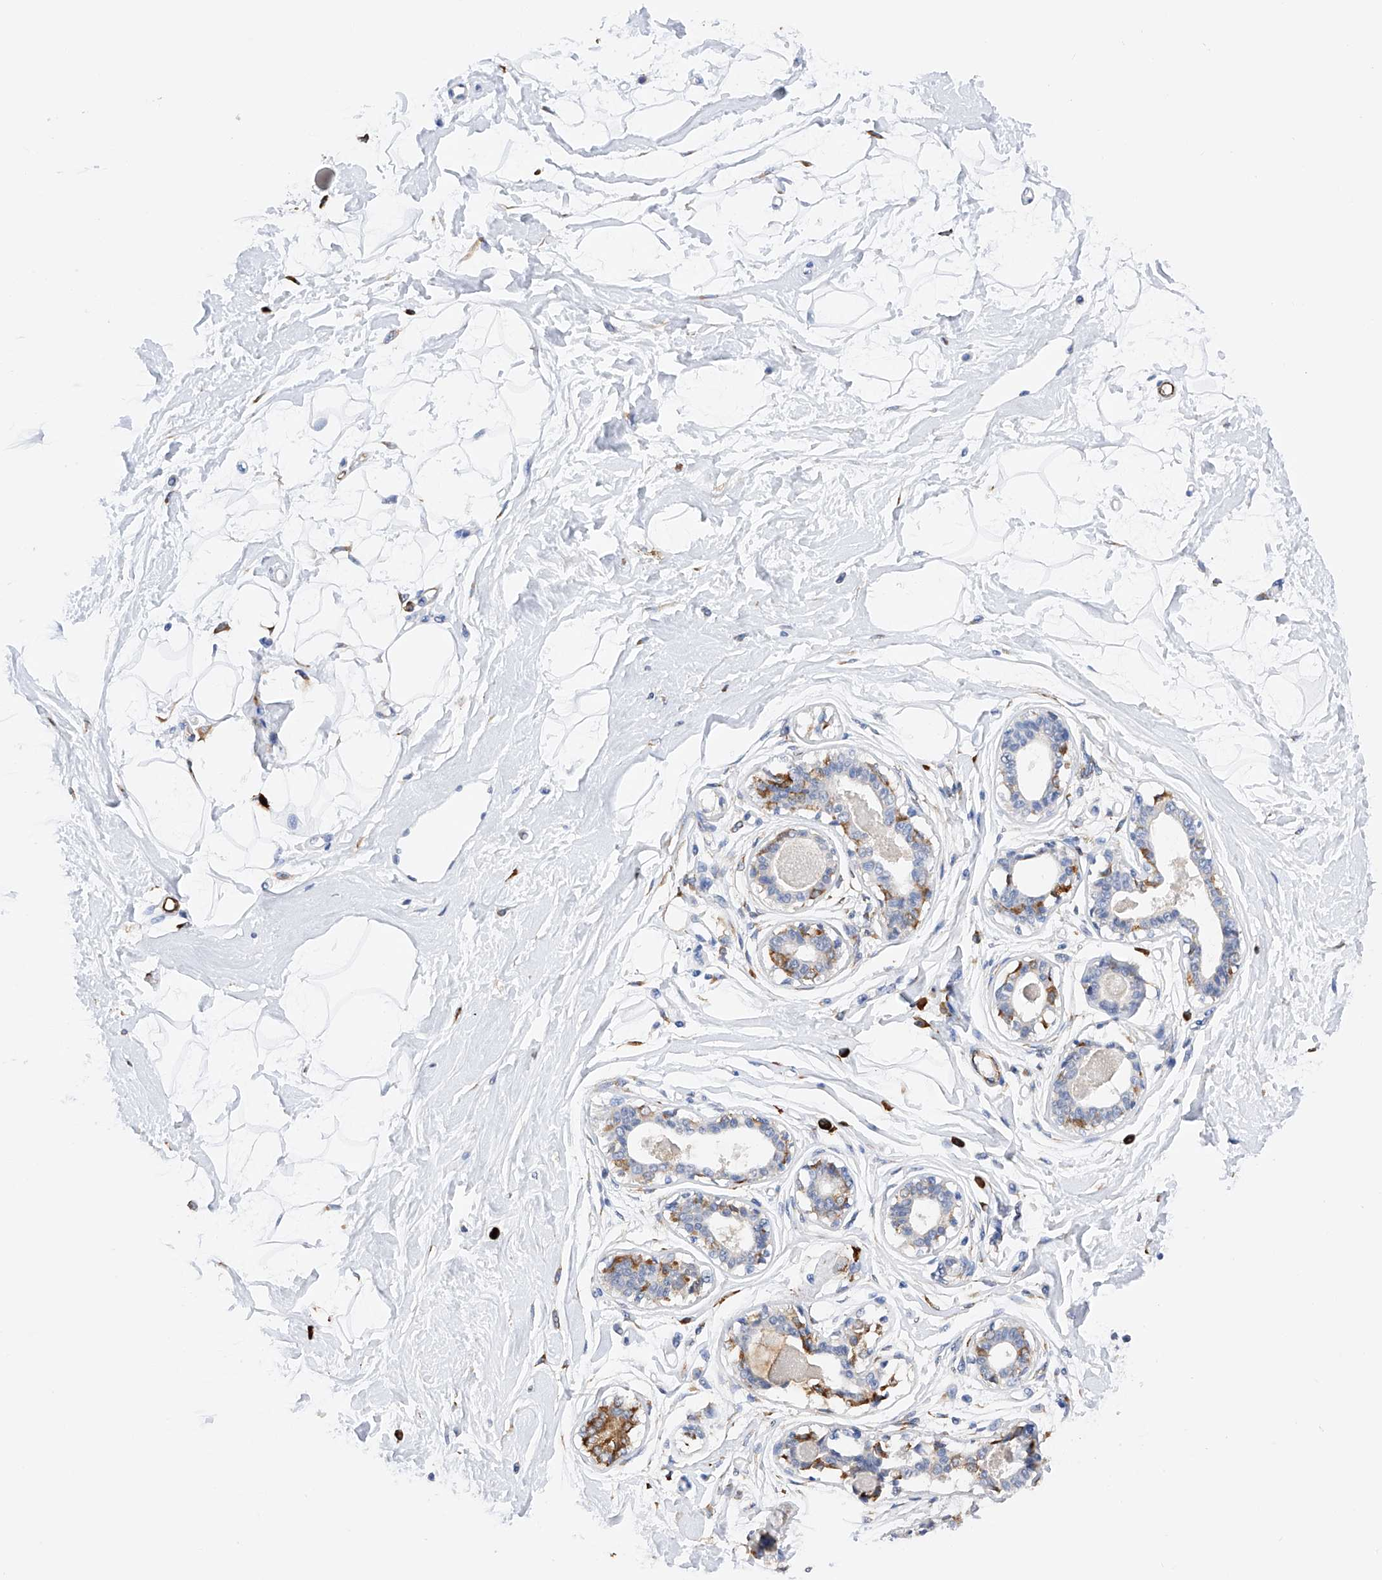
{"staining": {"intensity": "negative", "quantity": "none", "location": "none"}, "tissue": "breast", "cell_type": "Adipocytes", "image_type": "normal", "snomed": [{"axis": "morphology", "description": "Normal tissue, NOS"}, {"axis": "topography", "description": "Breast"}], "caption": "This is an immunohistochemistry image of normal human breast. There is no staining in adipocytes.", "gene": "PDIA5", "patient": {"sex": "female", "age": 45}}